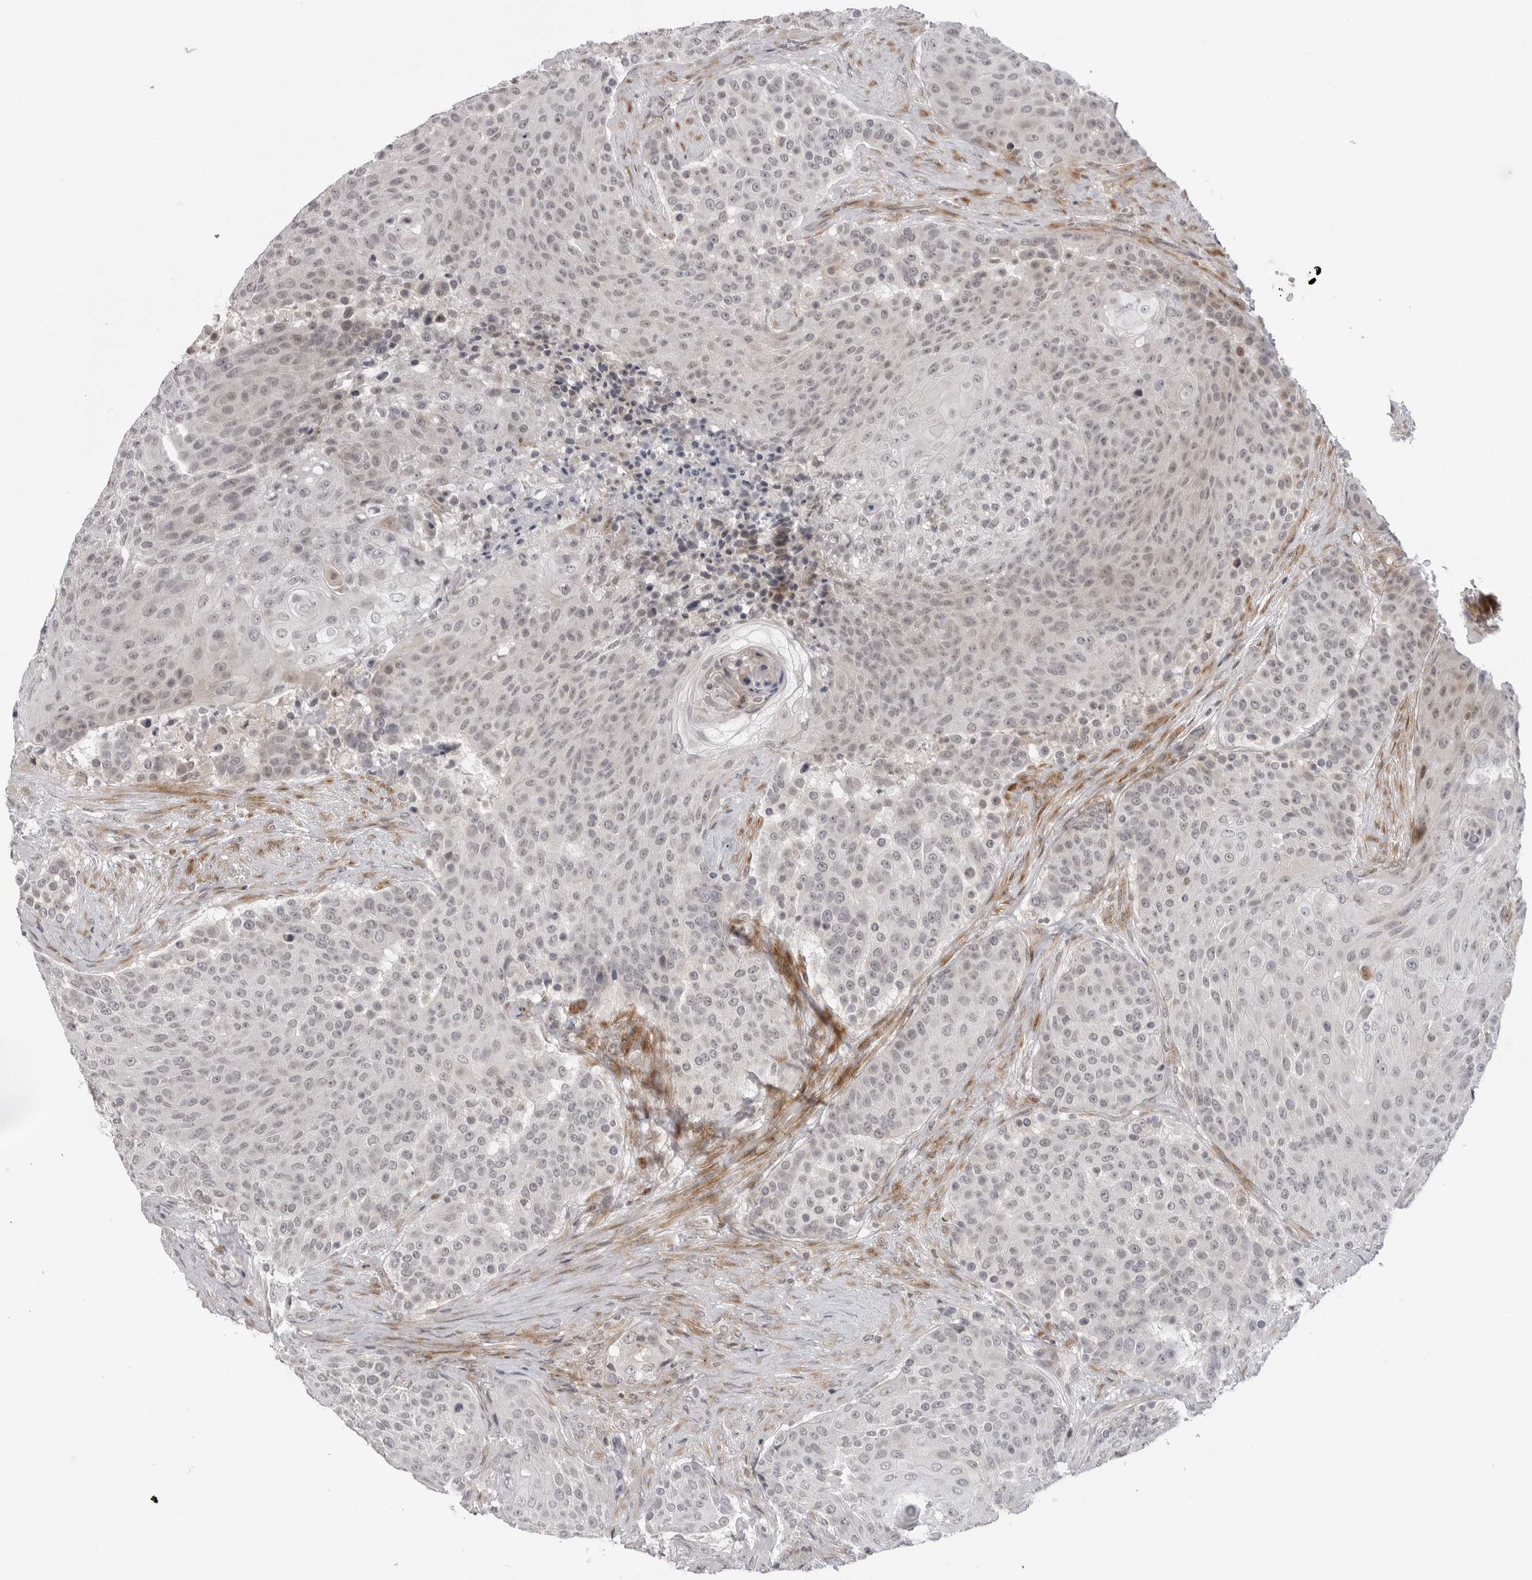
{"staining": {"intensity": "weak", "quantity": "<25%", "location": "nuclear"}, "tissue": "urothelial cancer", "cell_type": "Tumor cells", "image_type": "cancer", "snomed": [{"axis": "morphology", "description": "Urothelial carcinoma, High grade"}, {"axis": "topography", "description": "Urinary bladder"}], "caption": "Immunohistochemical staining of human urothelial carcinoma (high-grade) demonstrates no significant expression in tumor cells.", "gene": "ADAMTS5", "patient": {"sex": "female", "age": 63}}